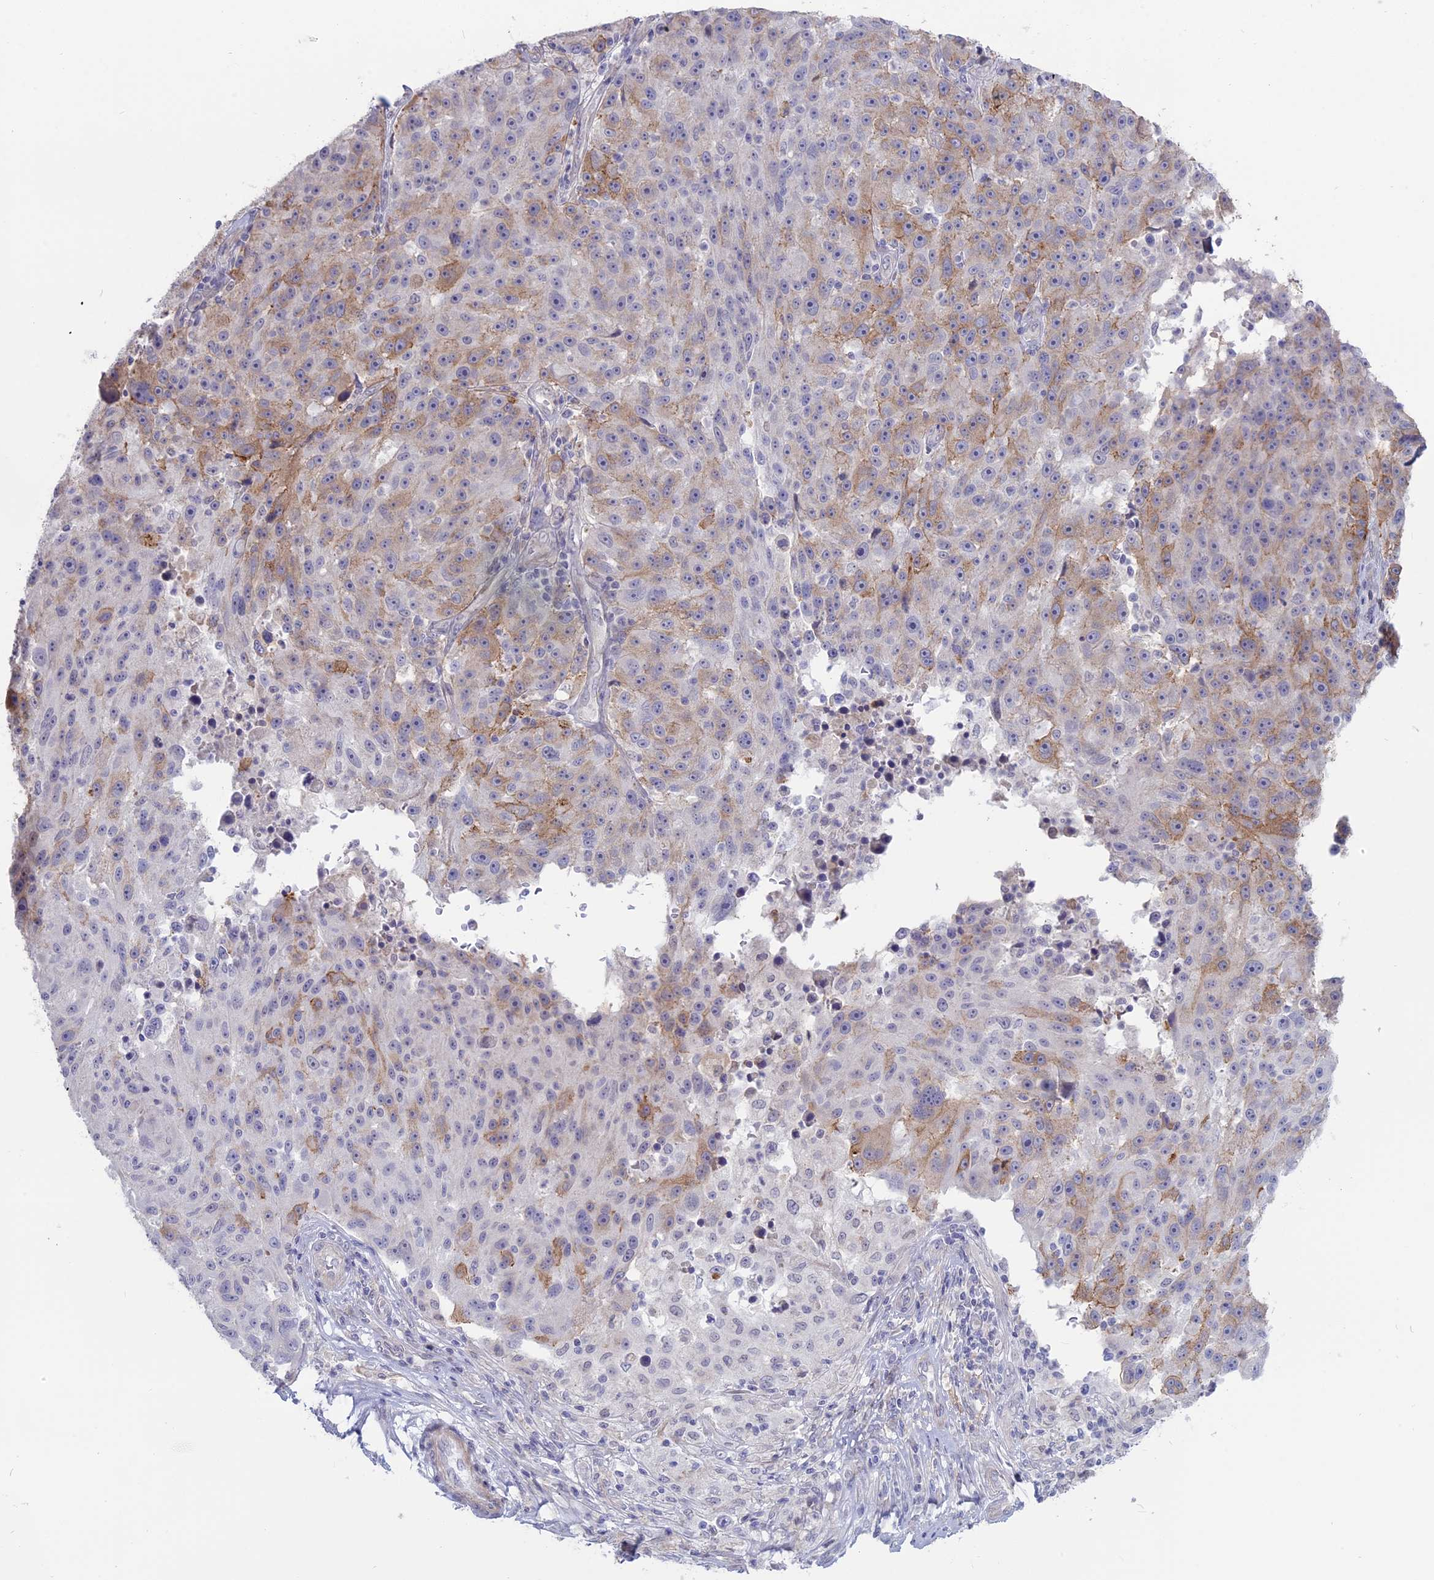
{"staining": {"intensity": "moderate", "quantity": "<25%", "location": "cytoplasmic/membranous"}, "tissue": "melanoma", "cell_type": "Tumor cells", "image_type": "cancer", "snomed": [{"axis": "morphology", "description": "Malignant melanoma, NOS"}, {"axis": "topography", "description": "Skin"}], "caption": "Immunohistochemical staining of human melanoma shows low levels of moderate cytoplasmic/membranous positivity in approximately <25% of tumor cells.", "gene": "MYO5B", "patient": {"sex": "male", "age": 53}}